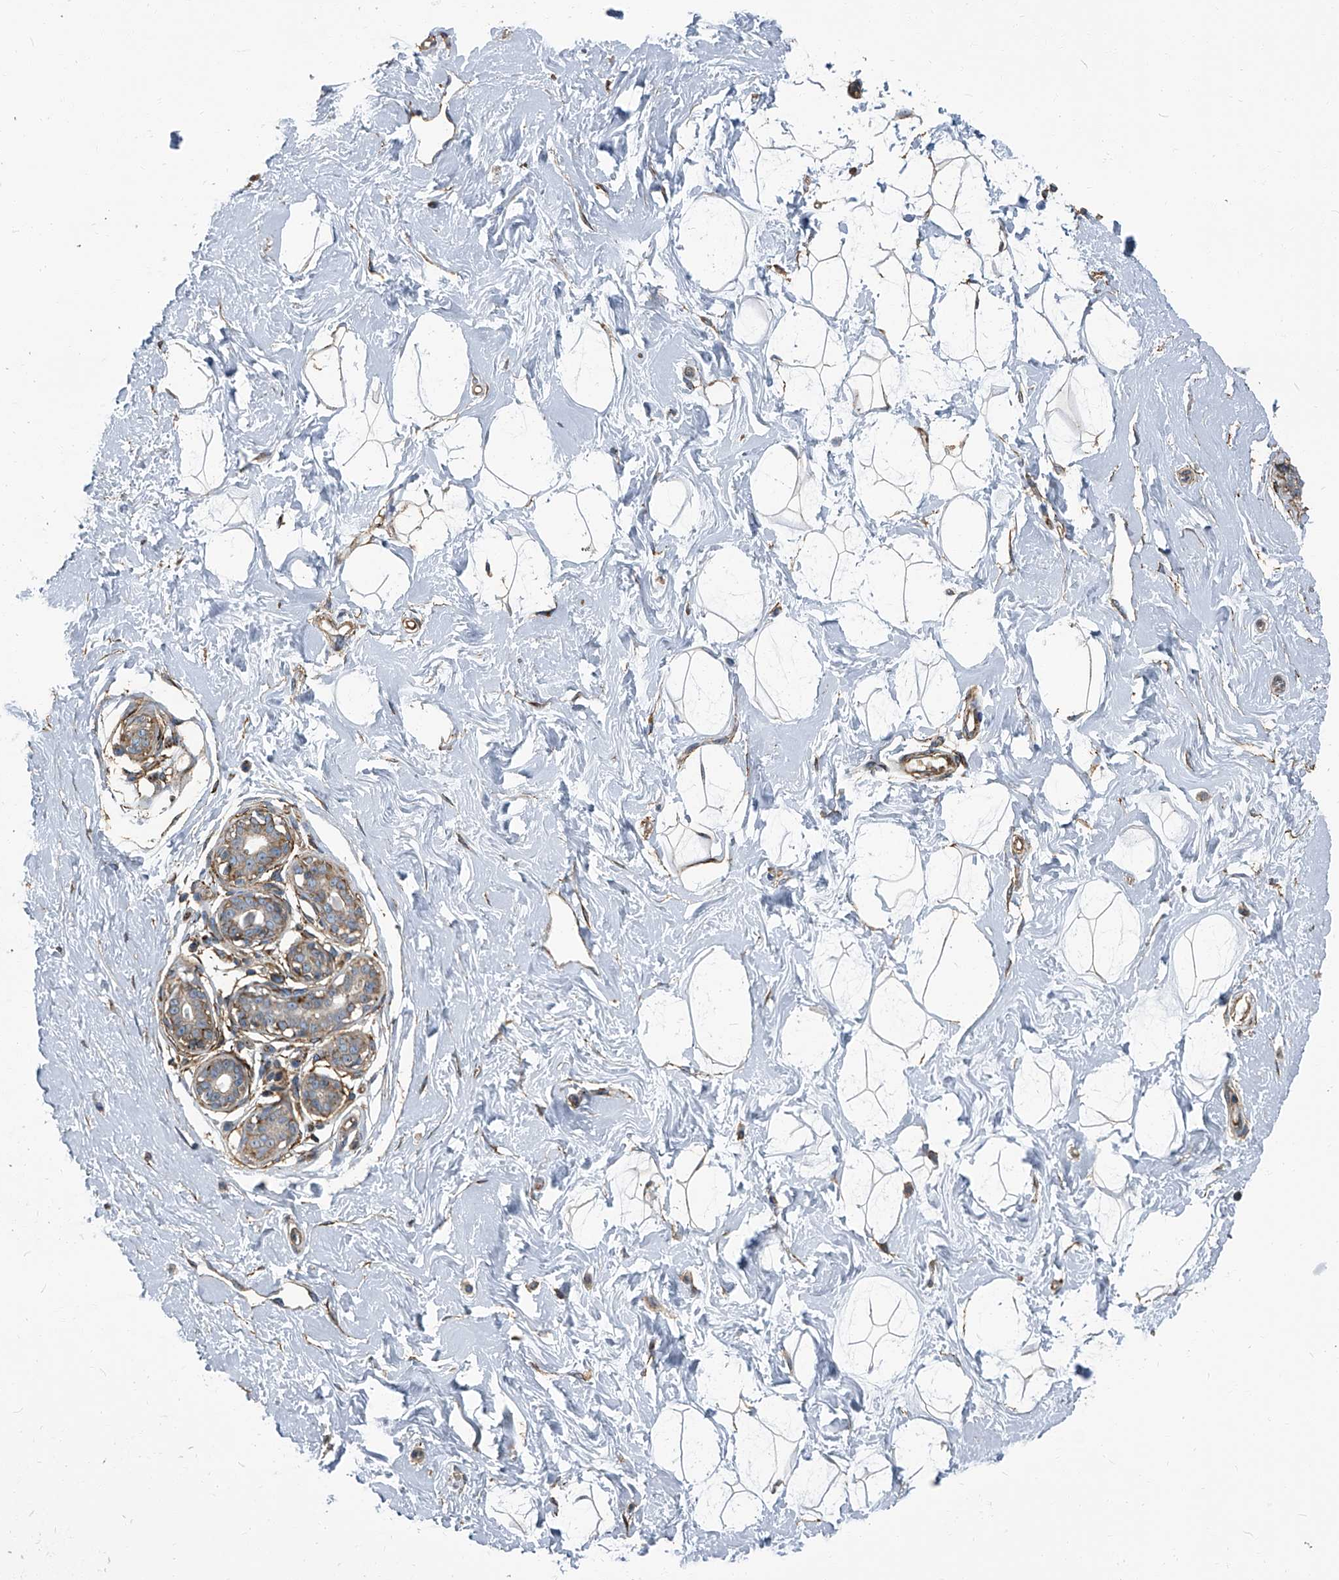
{"staining": {"intensity": "negative", "quantity": "none", "location": "none"}, "tissue": "breast", "cell_type": "Adipocytes", "image_type": "normal", "snomed": [{"axis": "morphology", "description": "Normal tissue, NOS"}, {"axis": "morphology", "description": "Adenoma, NOS"}, {"axis": "topography", "description": "Breast"}], "caption": "This is an IHC image of benign human breast. There is no positivity in adipocytes.", "gene": "SEPTIN7", "patient": {"sex": "female", "age": 23}}